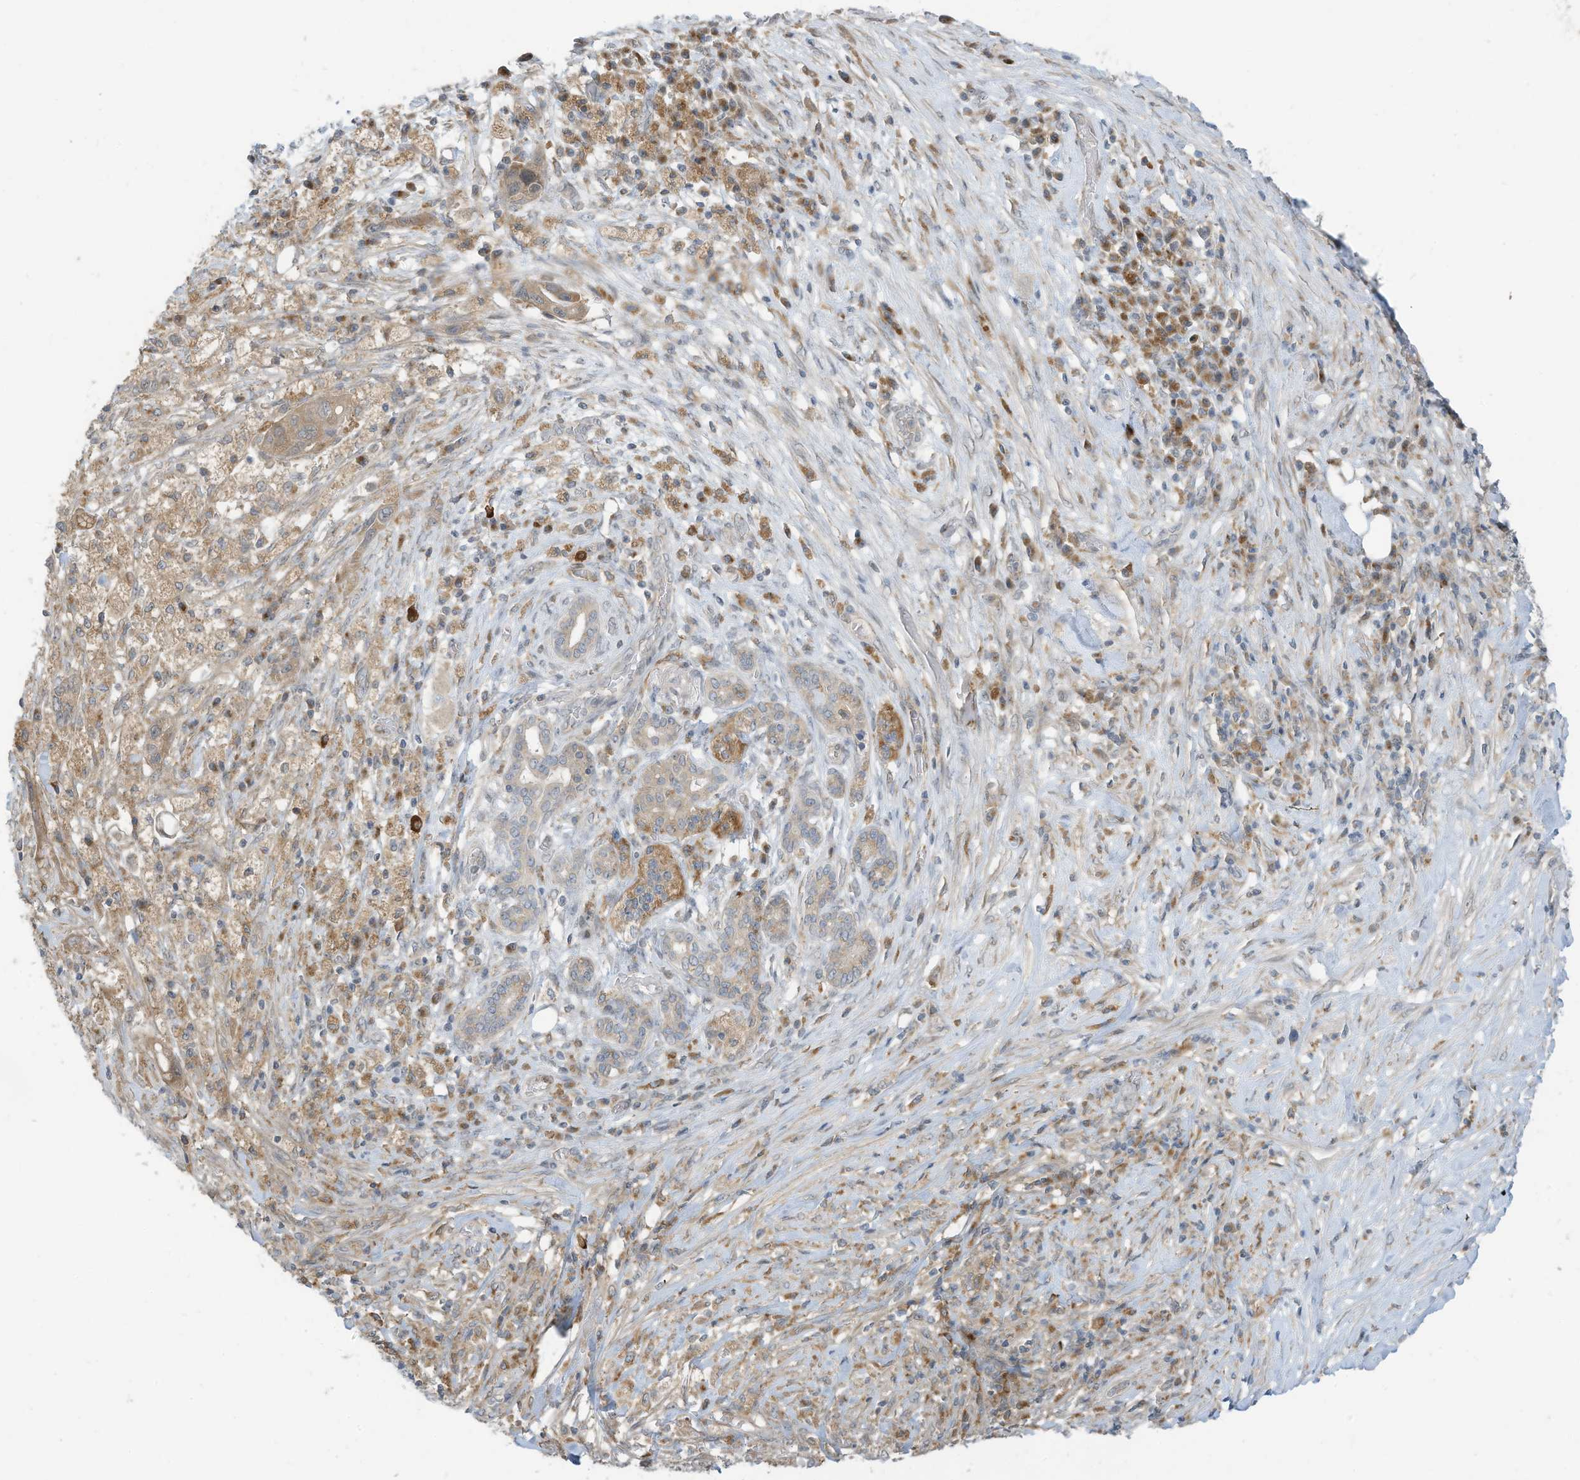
{"staining": {"intensity": "weak", "quantity": "25%-75%", "location": "cytoplasmic/membranous"}, "tissue": "pancreatic cancer", "cell_type": "Tumor cells", "image_type": "cancer", "snomed": [{"axis": "morphology", "description": "Adenocarcinoma, NOS"}, {"axis": "topography", "description": "Pancreas"}], "caption": "Brown immunohistochemical staining in human adenocarcinoma (pancreatic) reveals weak cytoplasmic/membranous positivity in about 25%-75% of tumor cells.", "gene": "DZIP3", "patient": {"sex": "female", "age": 73}}